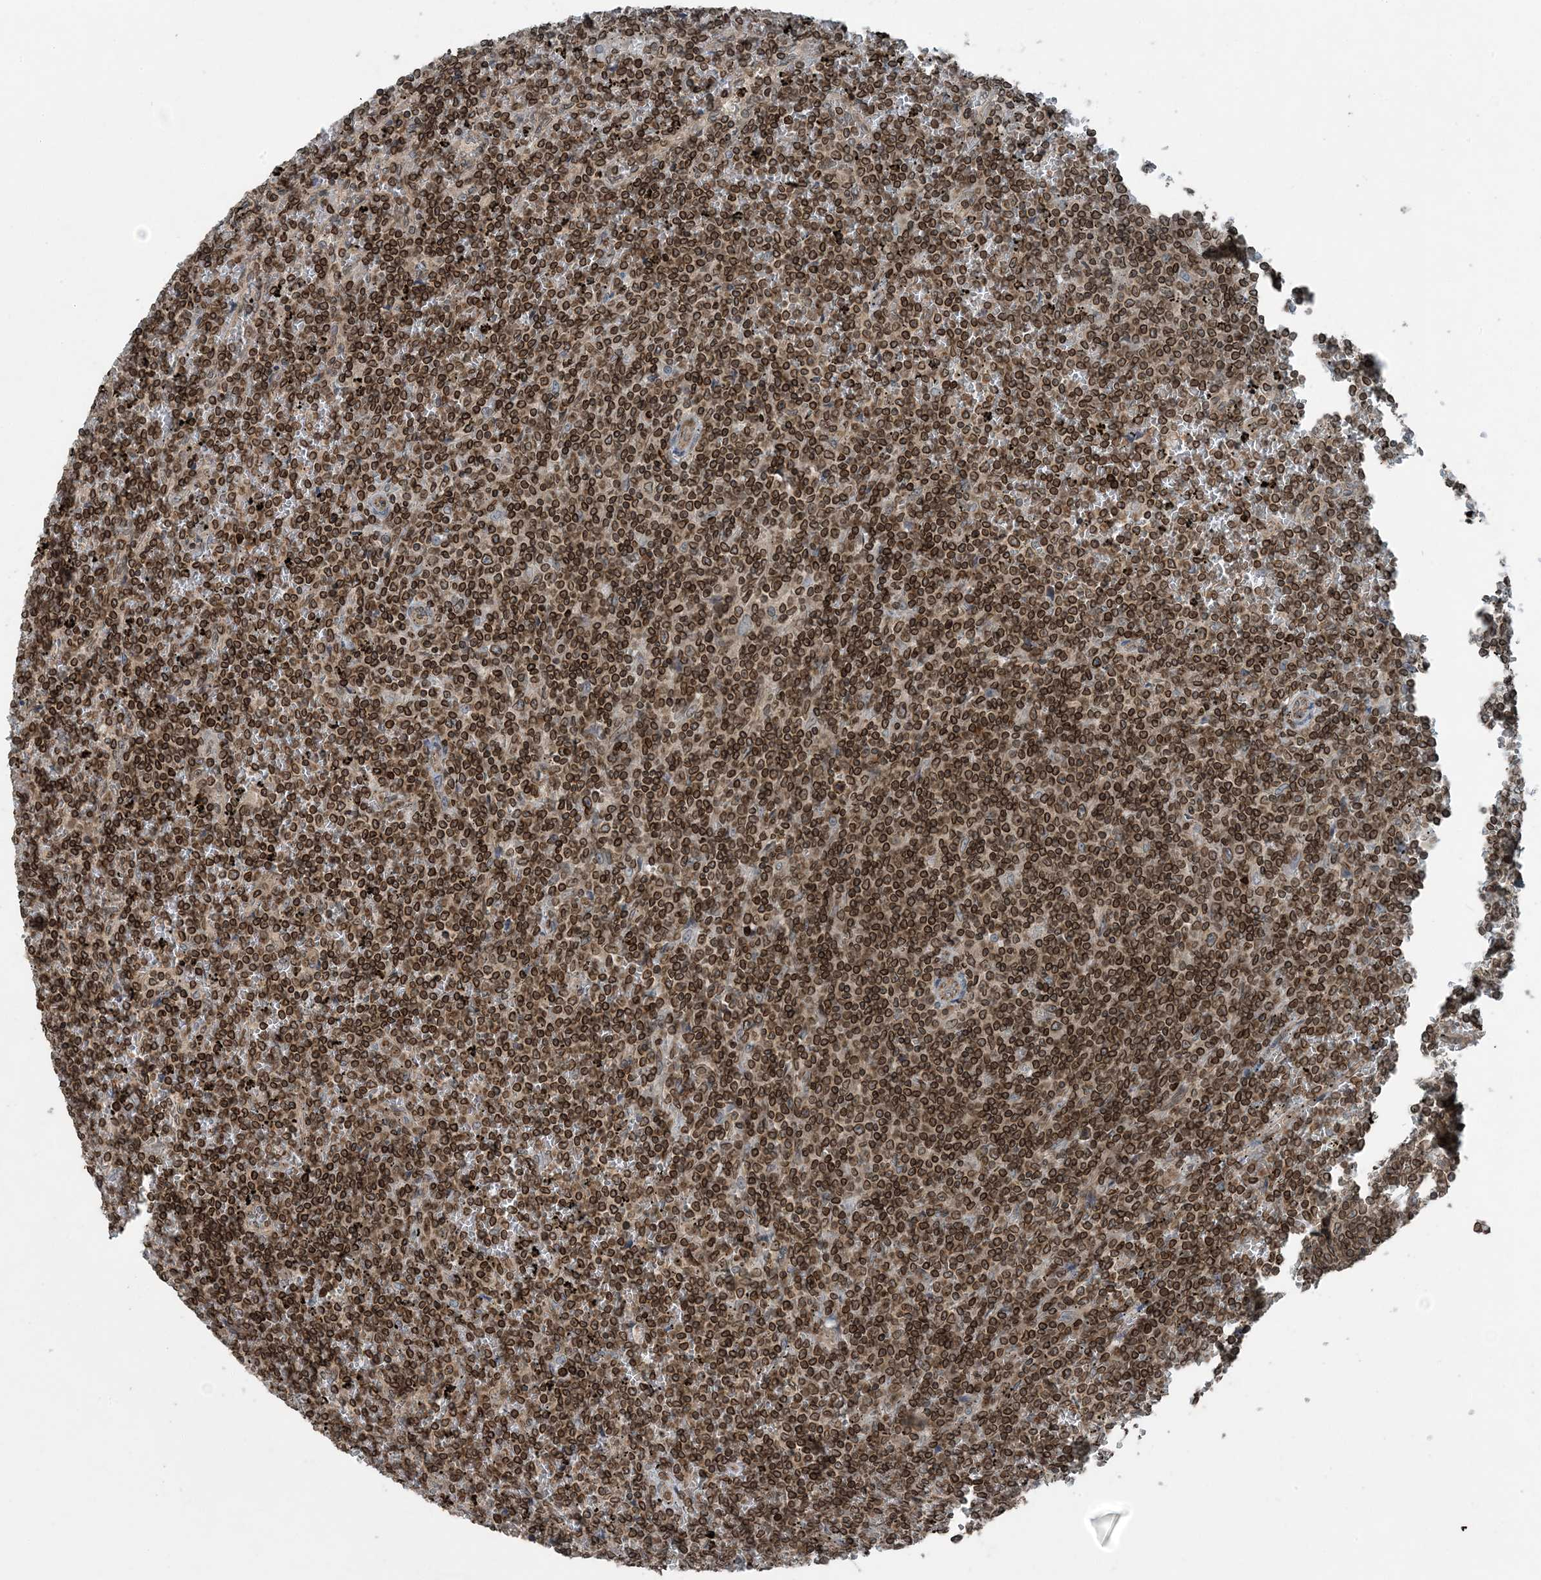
{"staining": {"intensity": "strong", "quantity": ">75%", "location": "cytoplasmic/membranous,nuclear"}, "tissue": "lymphoma", "cell_type": "Tumor cells", "image_type": "cancer", "snomed": [{"axis": "morphology", "description": "Malignant lymphoma, non-Hodgkin's type, Low grade"}, {"axis": "topography", "description": "Spleen"}], "caption": "An image of malignant lymphoma, non-Hodgkin's type (low-grade) stained for a protein displays strong cytoplasmic/membranous and nuclear brown staining in tumor cells. The staining was performed using DAB to visualize the protein expression in brown, while the nuclei were stained in blue with hematoxylin (Magnification: 20x).", "gene": "ZFAND2B", "patient": {"sex": "female", "age": 19}}